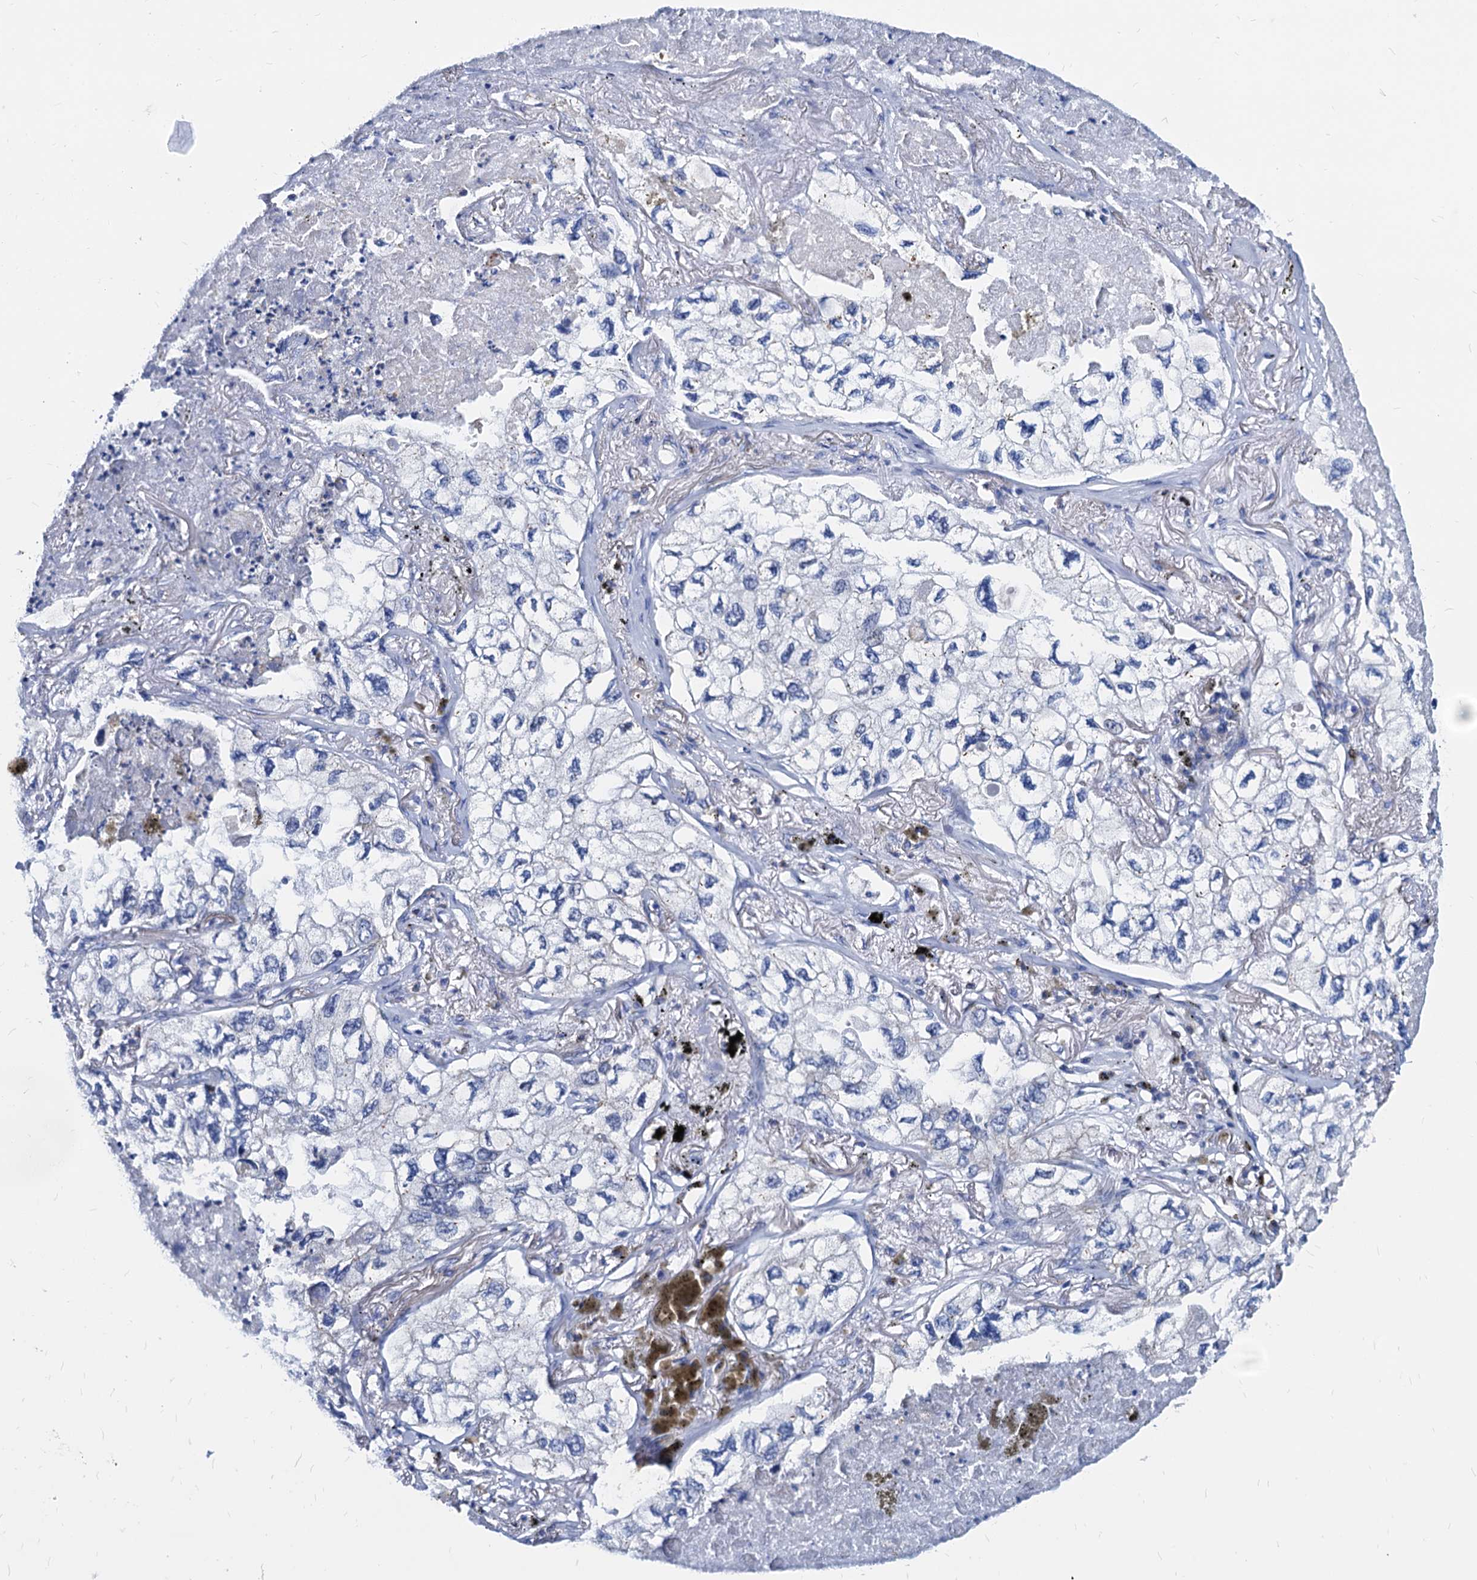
{"staining": {"intensity": "negative", "quantity": "none", "location": "none"}, "tissue": "lung cancer", "cell_type": "Tumor cells", "image_type": "cancer", "snomed": [{"axis": "morphology", "description": "Adenocarcinoma, NOS"}, {"axis": "topography", "description": "Lung"}], "caption": "Photomicrograph shows no significant protein expression in tumor cells of lung cancer (adenocarcinoma). (Brightfield microscopy of DAB immunohistochemistry (IHC) at high magnification).", "gene": "LCP2", "patient": {"sex": "male", "age": 65}}